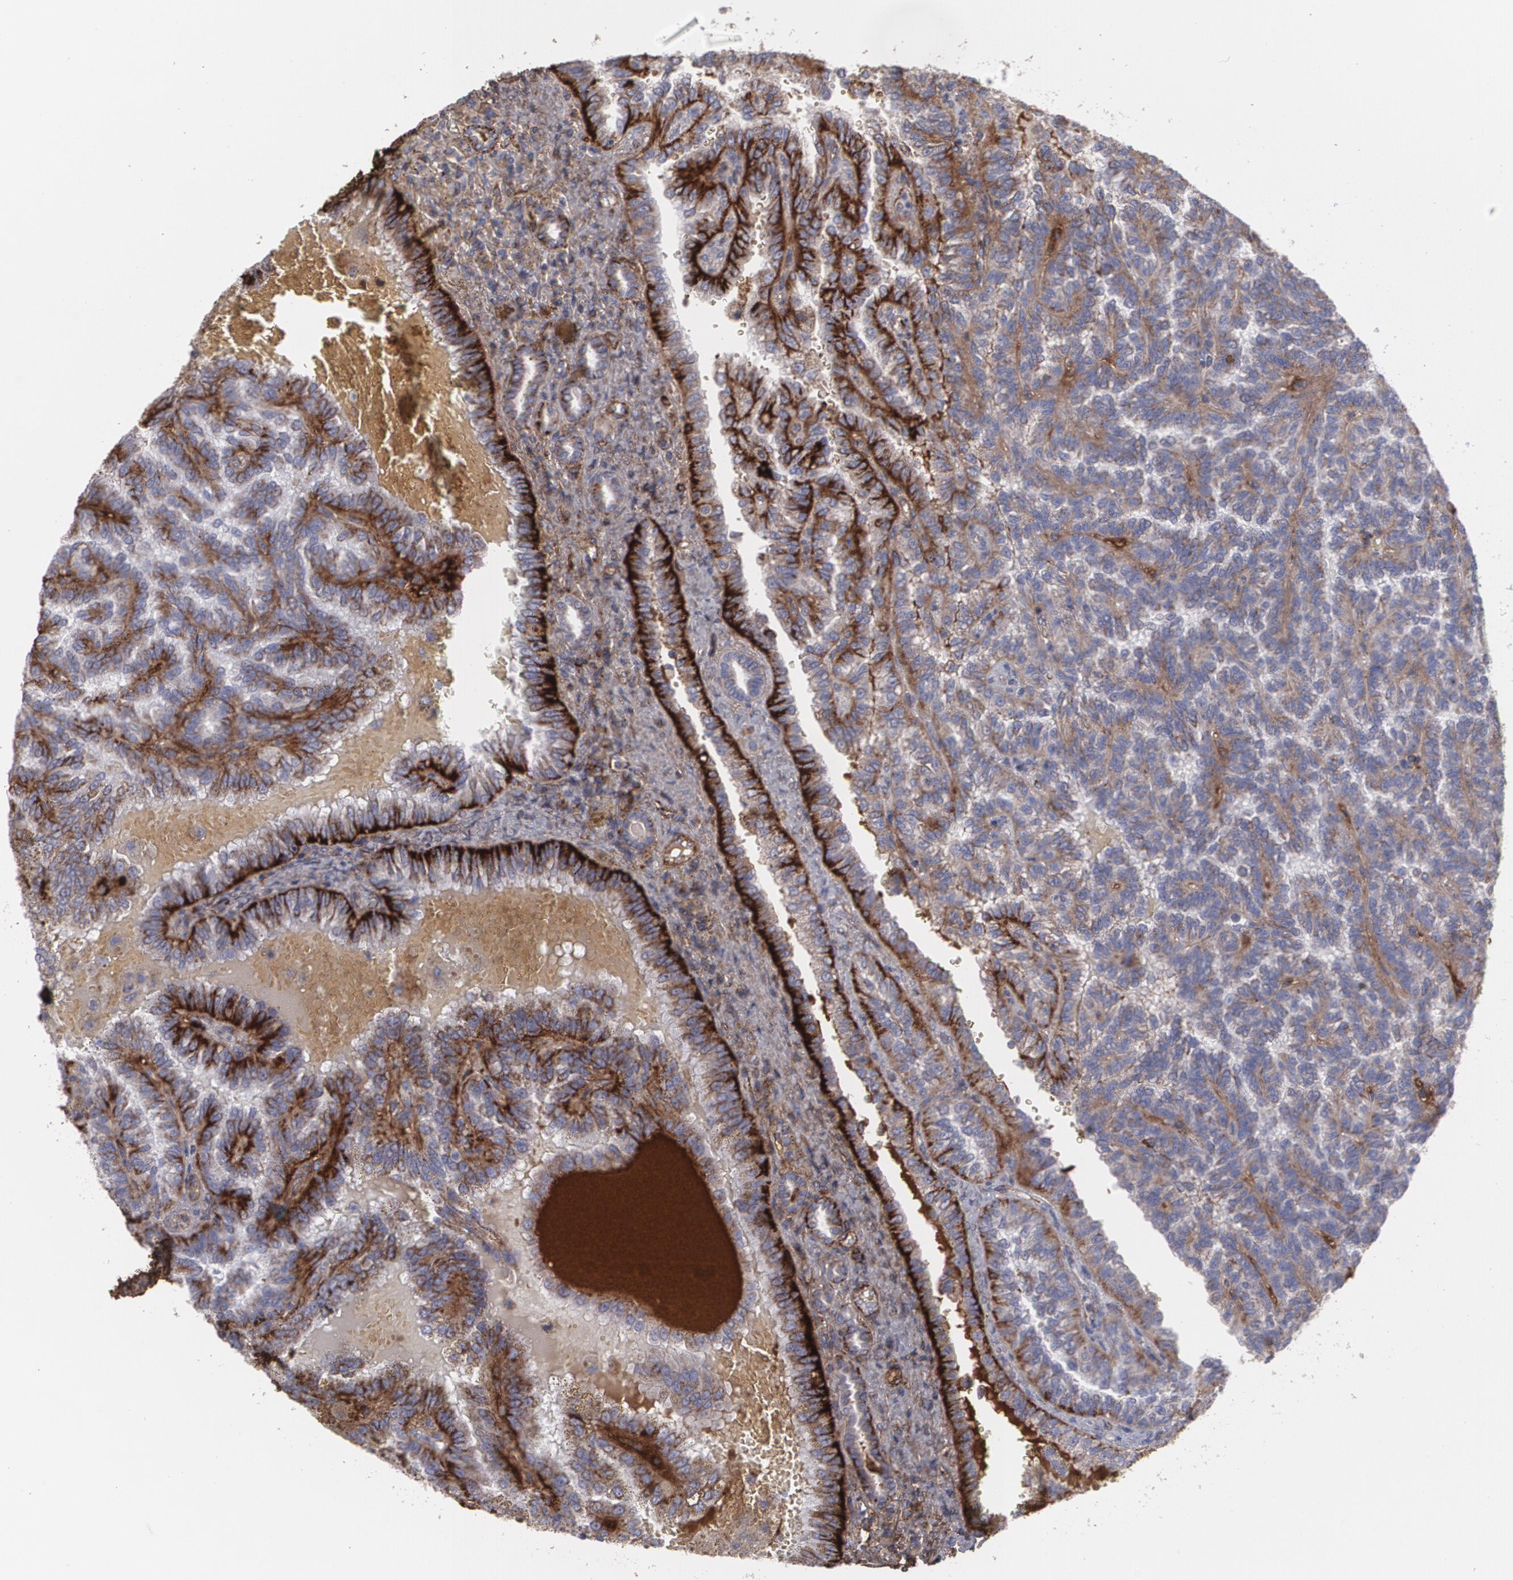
{"staining": {"intensity": "moderate", "quantity": ">75%", "location": "cytoplasmic/membranous"}, "tissue": "renal cancer", "cell_type": "Tumor cells", "image_type": "cancer", "snomed": [{"axis": "morphology", "description": "Adenocarcinoma, NOS"}, {"axis": "topography", "description": "Kidney"}], "caption": "This image reveals renal cancer stained with IHC to label a protein in brown. The cytoplasmic/membranous of tumor cells show moderate positivity for the protein. Nuclei are counter-stained blue.", "gene": "FBLN1", "patient": {"sex": "male", "age": 82}}